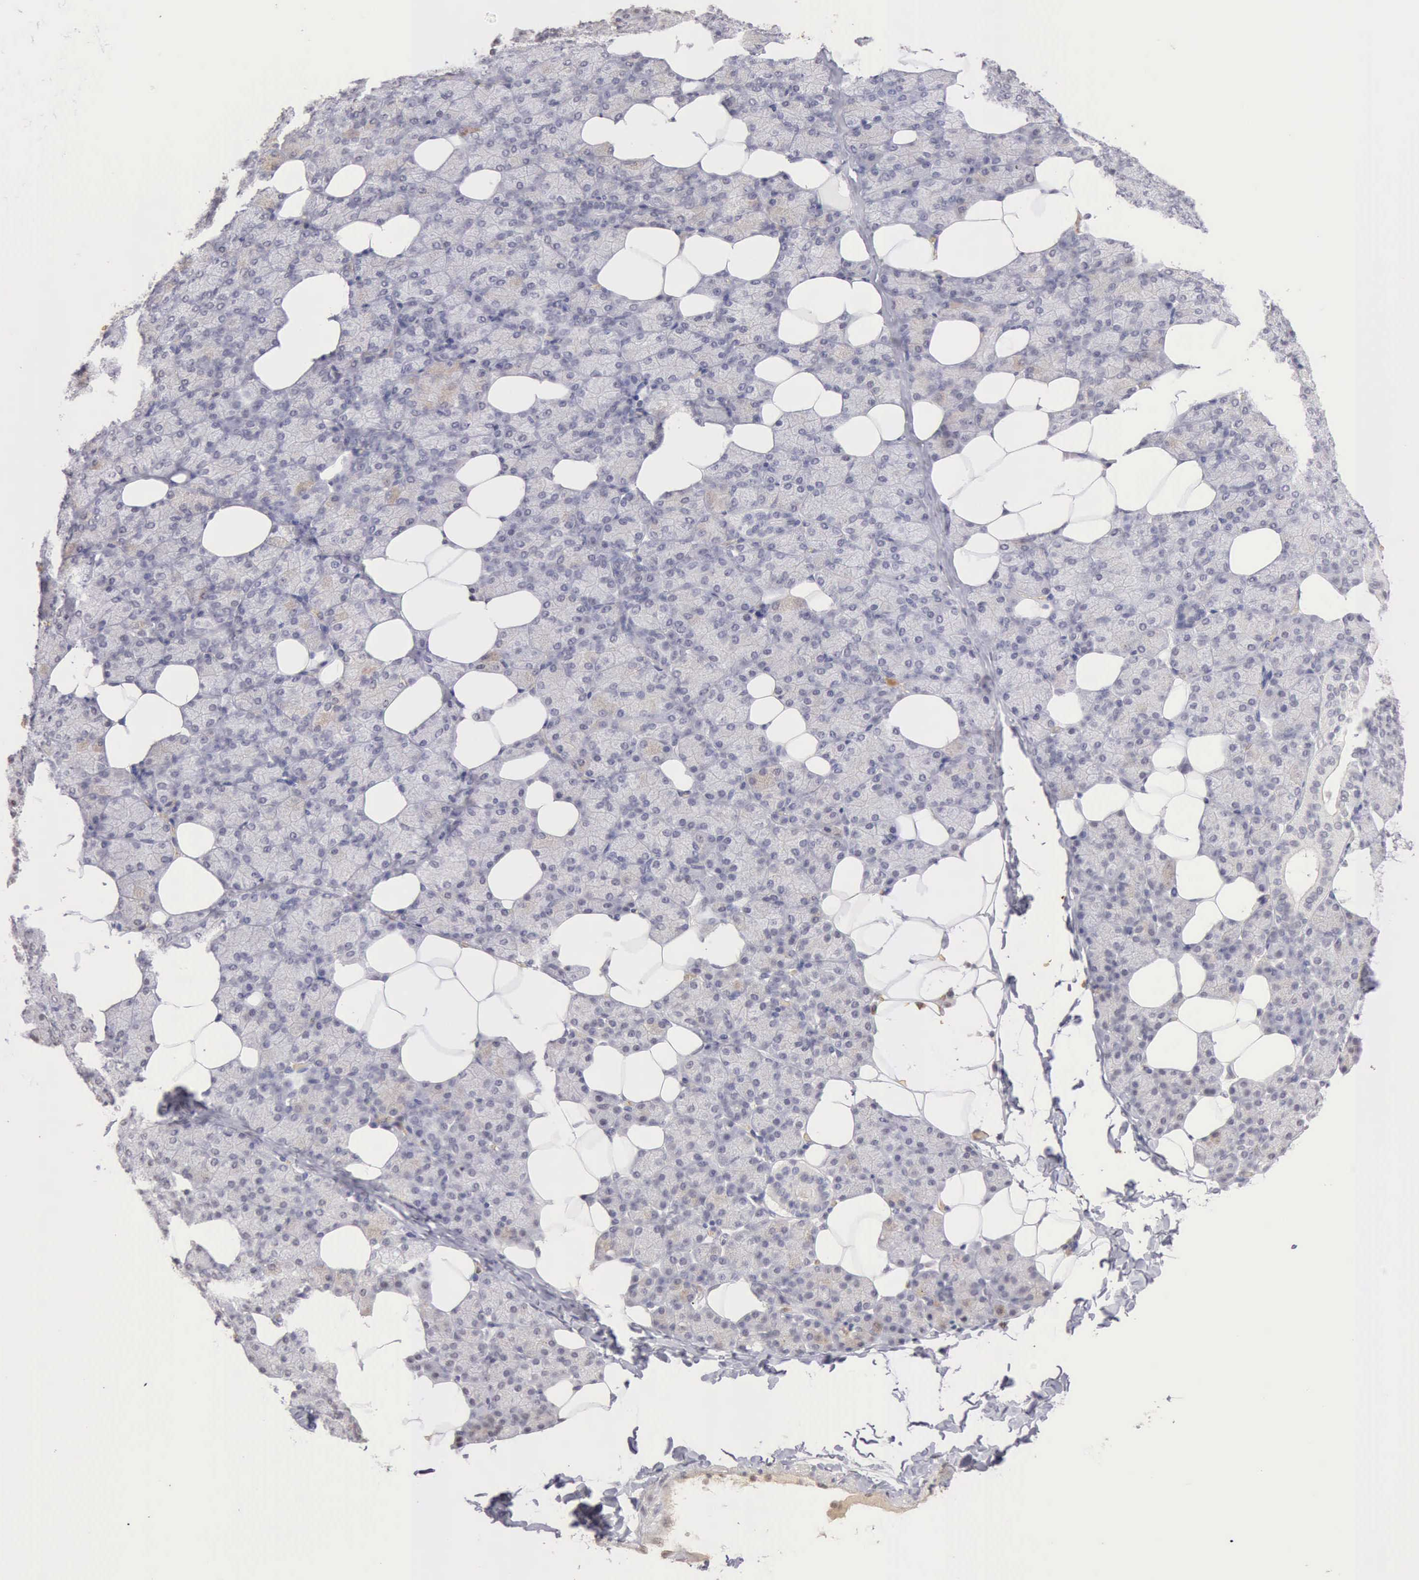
{"staining": {"intensity": "weak", "quantity": "<25%", "location": "cytoplasmic/membranous"}, "tissue": "salivary gland", "cell_type": "Glandular cells", "image_type": "normal", "snomed": [{"axis": "morphology", "description": "Normal tissue, NOS"}, {"axis": "topography", "description": "Lymph node"}, {"axis": "topography", "description": "Salivary gland"}], "caption": "Micrograph shows no protein staining in glandular cells of unremarkable salivary gland. (Stains: DAB (3,3'-diaminobenzidine) immunohistochemistry with hematoxylin counter stain, Microscopy: brightfield microscopy at high magnification).", "gene": "CFI", "patient": {"sex": "male", "age": 8}}